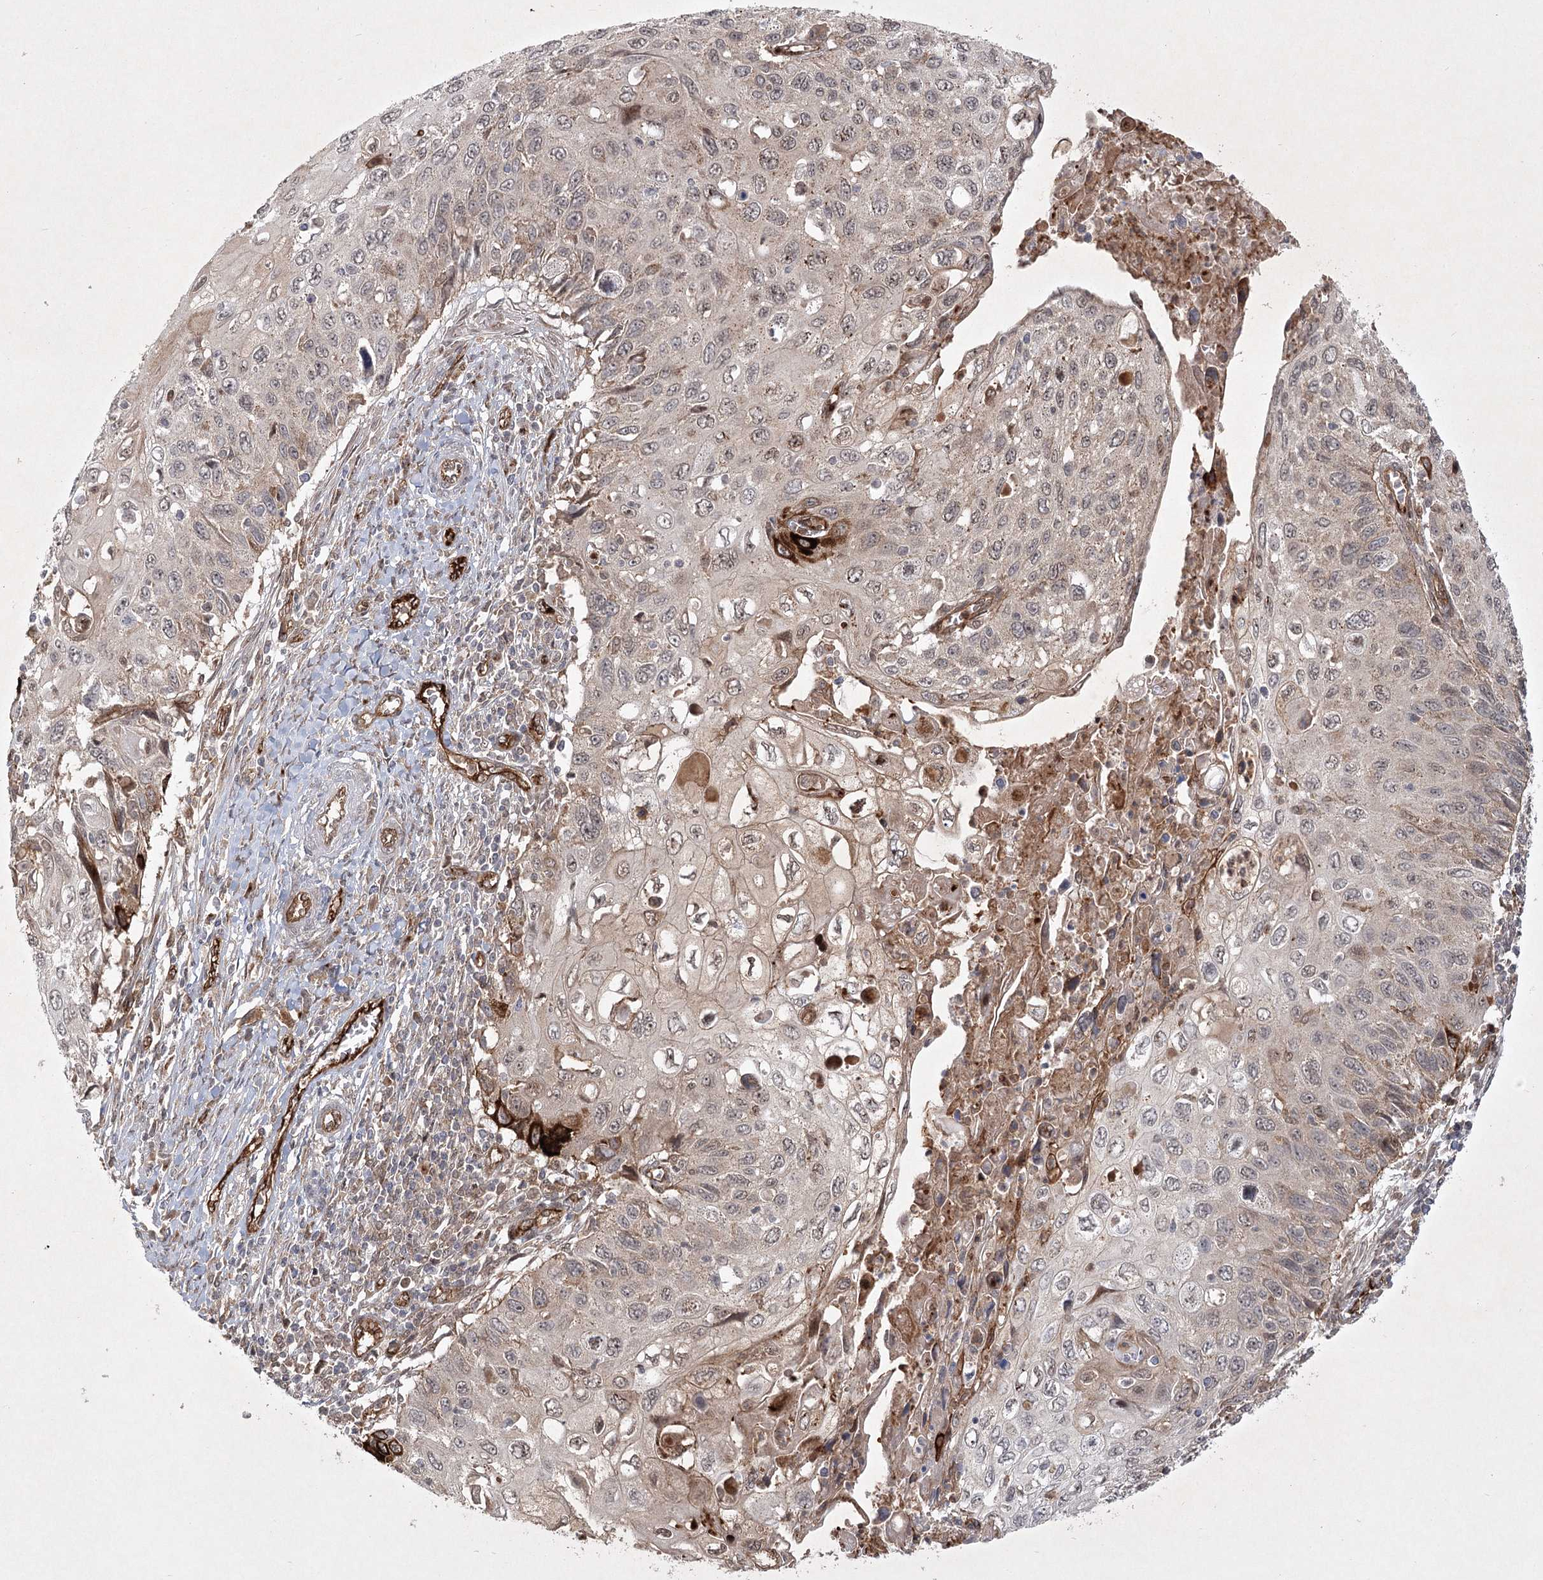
{"staining": {"intensity": "weak", "quantity": "<25%", "location": "cytoplasmic/membranous"}, "tissue": "cervical cancer", "cell_type": "Tumor cells", "image_type": "cancer", "snomed": [{"axis": "morphology", "description": "Squamous cell carcinoma, NOS"}, {"axis": "topography", "description": "Cervix"}], "caption": "Human cervical cancer stained for a protein using immunohistochemistry (IHC) displays no positivity in tumor cells.", "gene": "ARHGAP31", "patient": {"sex": "female", "age": 70}}